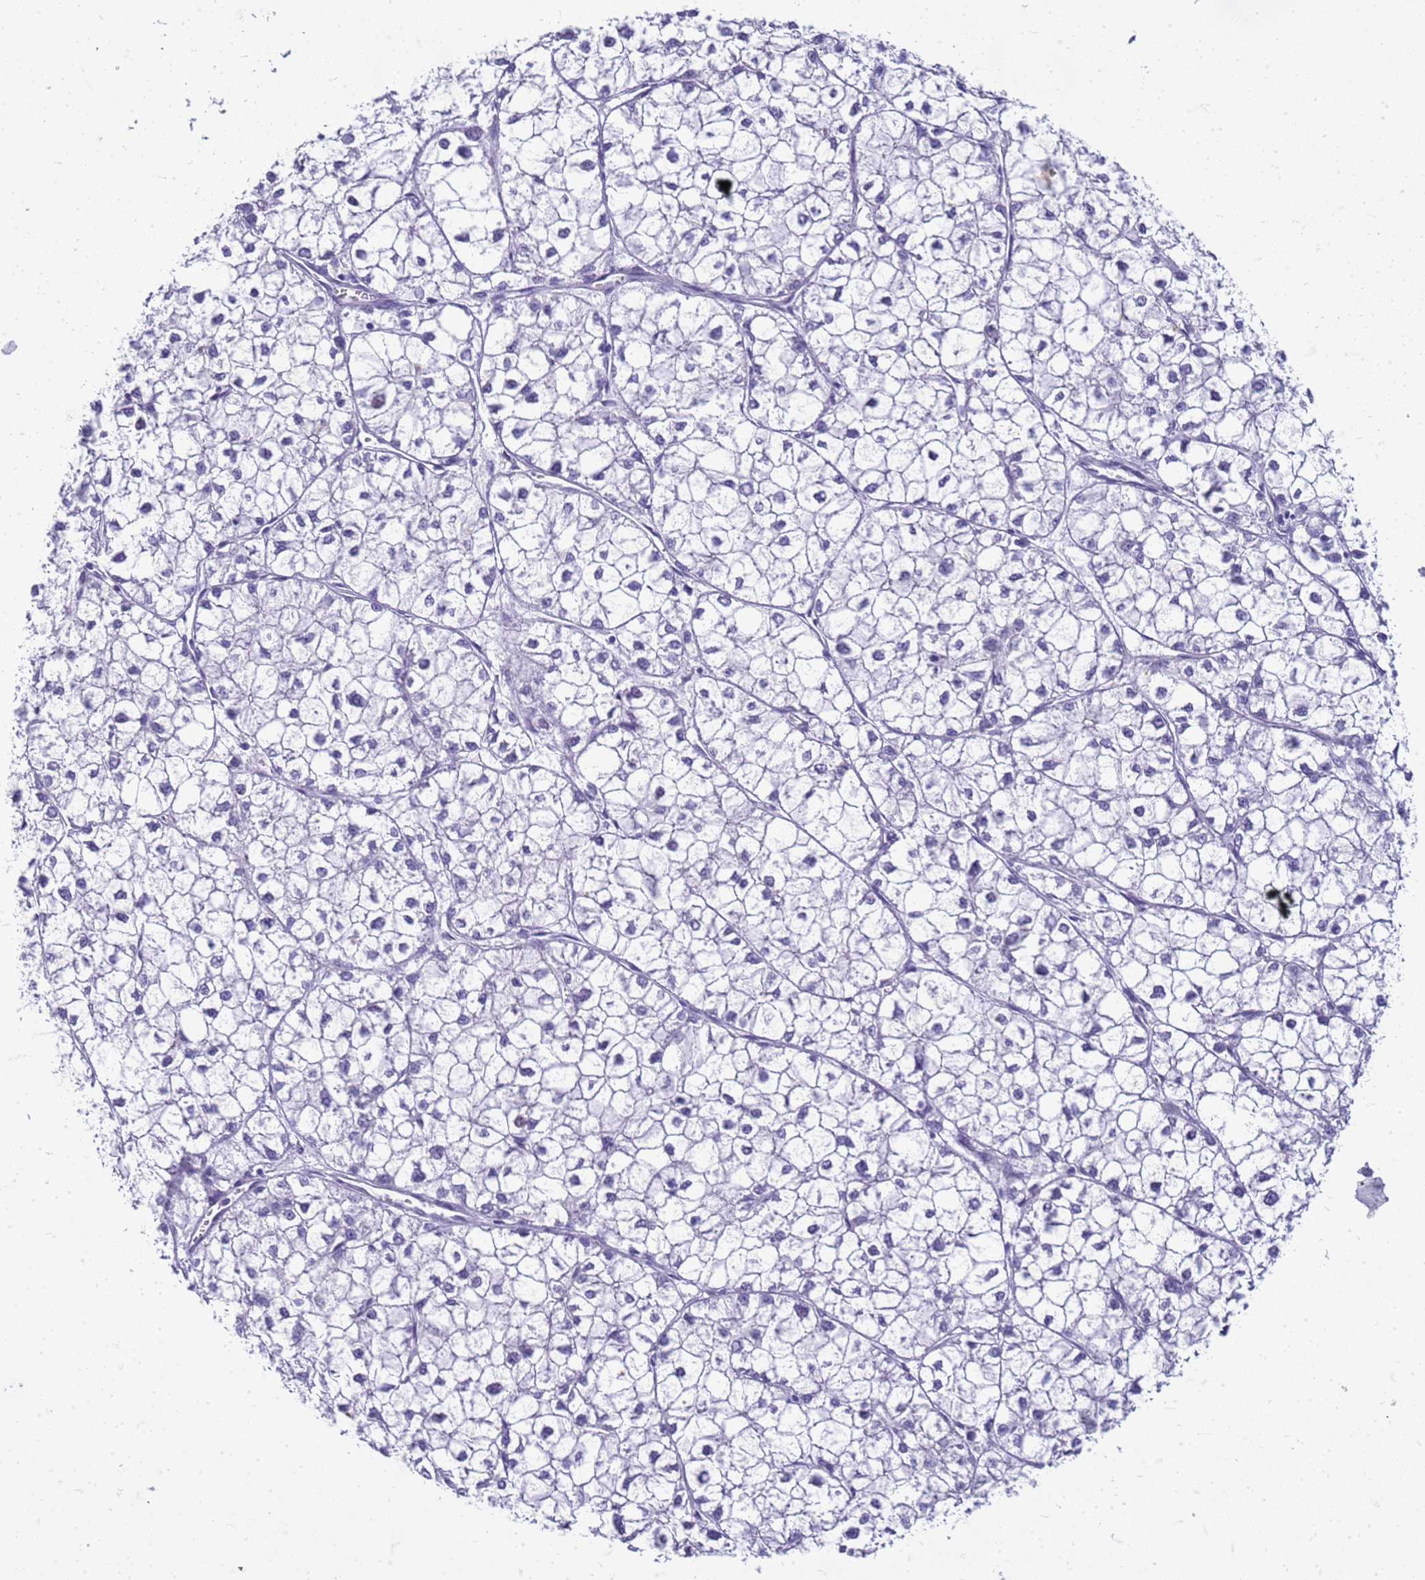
{"staining": {"intensity": "negative", "quantity": "none", "location": "none"}, "tissue": "liver cancer", "cell_type": "Tumor cells", "image_type": "cancer", "snomed": [{"axis": "morphology", "description": "Carcinoma, Hepatocellular, NOS"}, {"axis": "topography", "description": "Liver"}], "caption": "Human liver cancer stained for a protein using immunohistochemistry (IHC) displays no expression in tumor cells.", "gene": "CFAP100", "patient": {"sex": "female", "age": 43}}